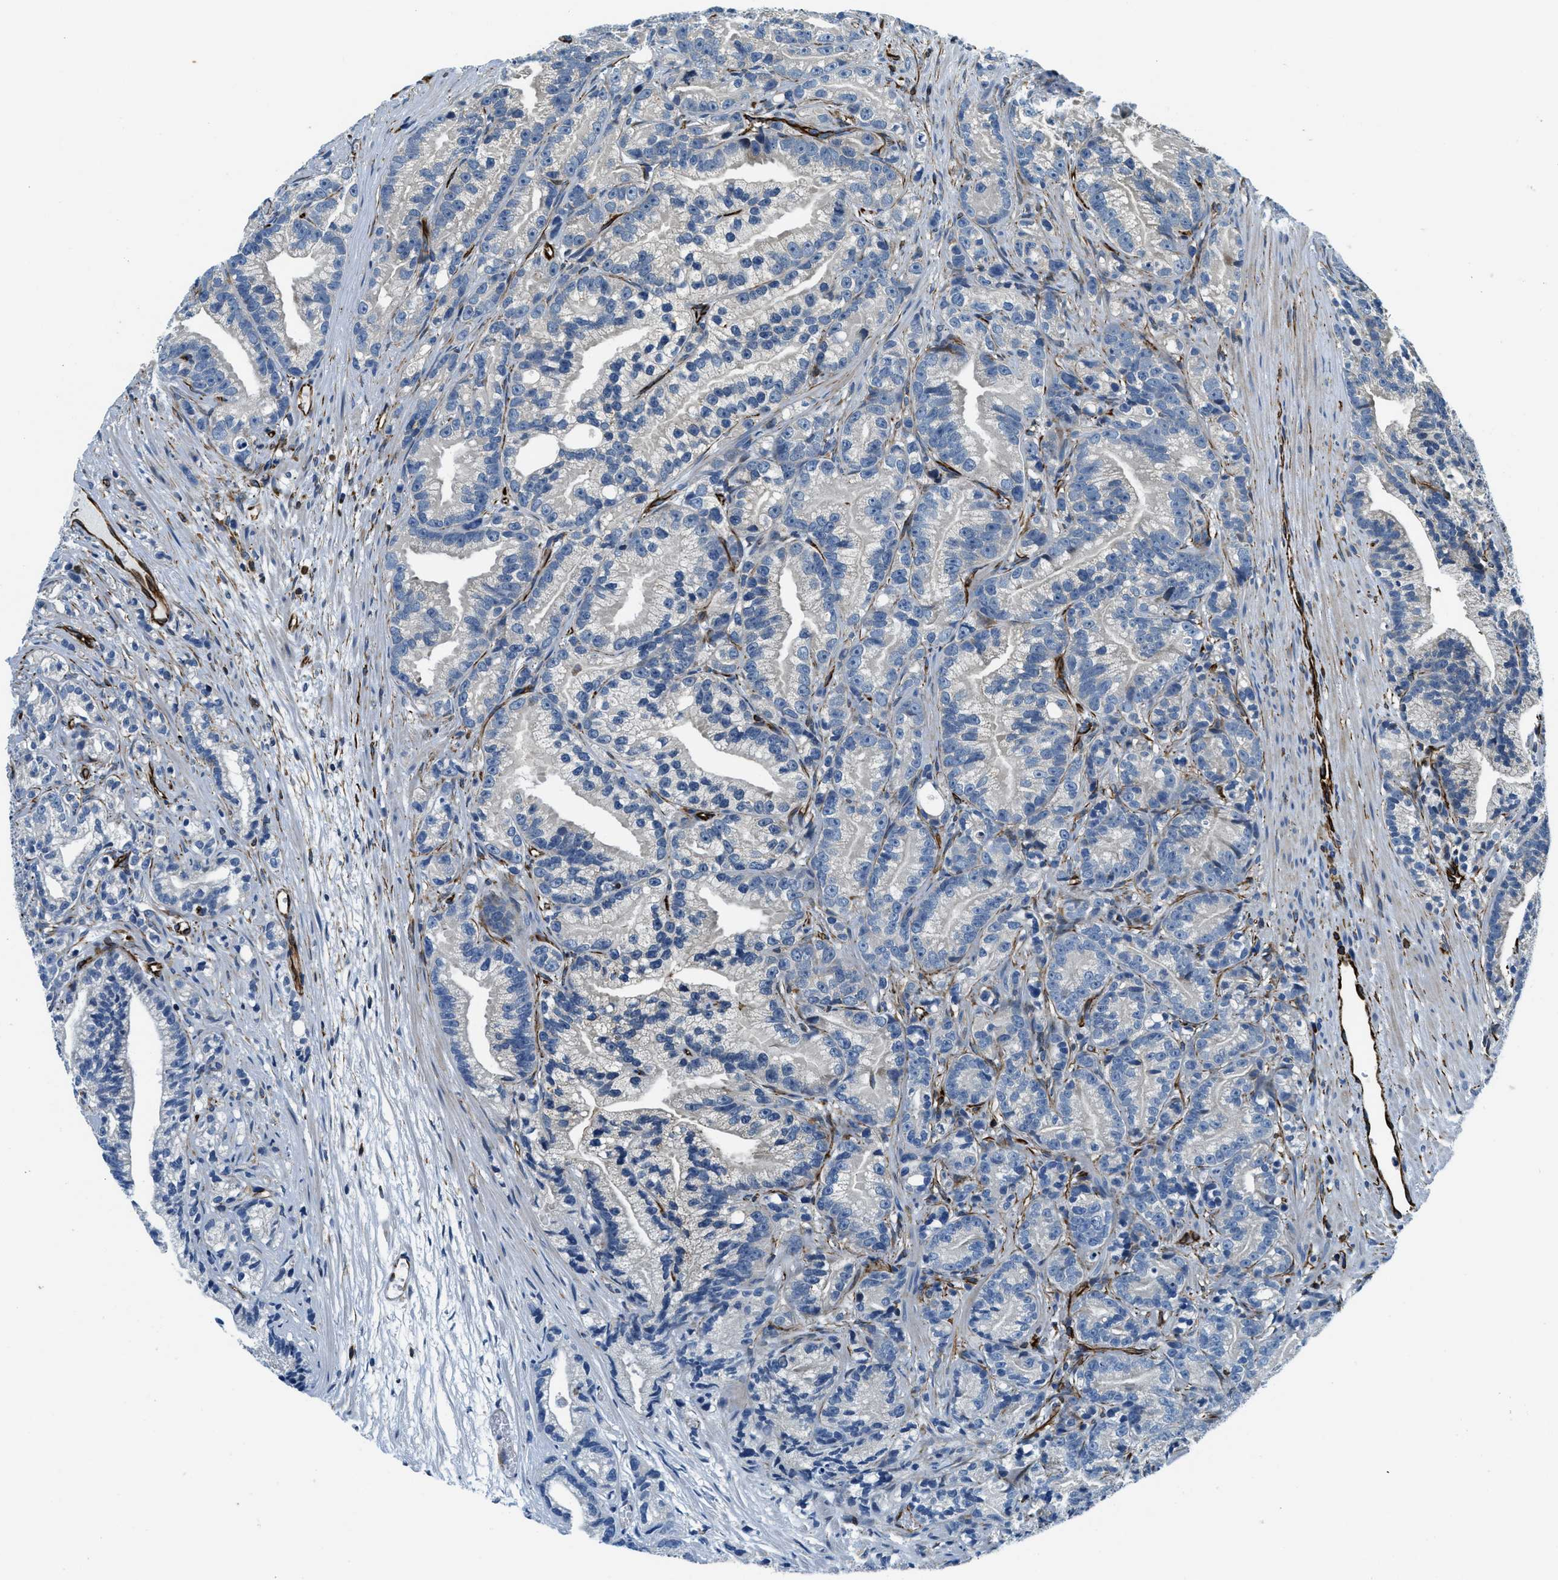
{"staining": {"intensity": "negative", "quantity": "none", "location": "none"}, "tissue": "prostate cancer", "cell_type": "Tumor cells", "image_type": "cancer", "snomed": [{"axis": "morphology", "description": "Adenocarcinoma, Low grade"}, {"axis": "topography", "description": "Prostate"}], "caption": "DAB (3,3'-diaminobenzidine) immunohistochemical staining of prostate cancer (adenocarcinoma (low-grade)) shows no significant staining in tumor cells.", "gene": "GNS", "patient": {"sex": "male", "age": 89}}